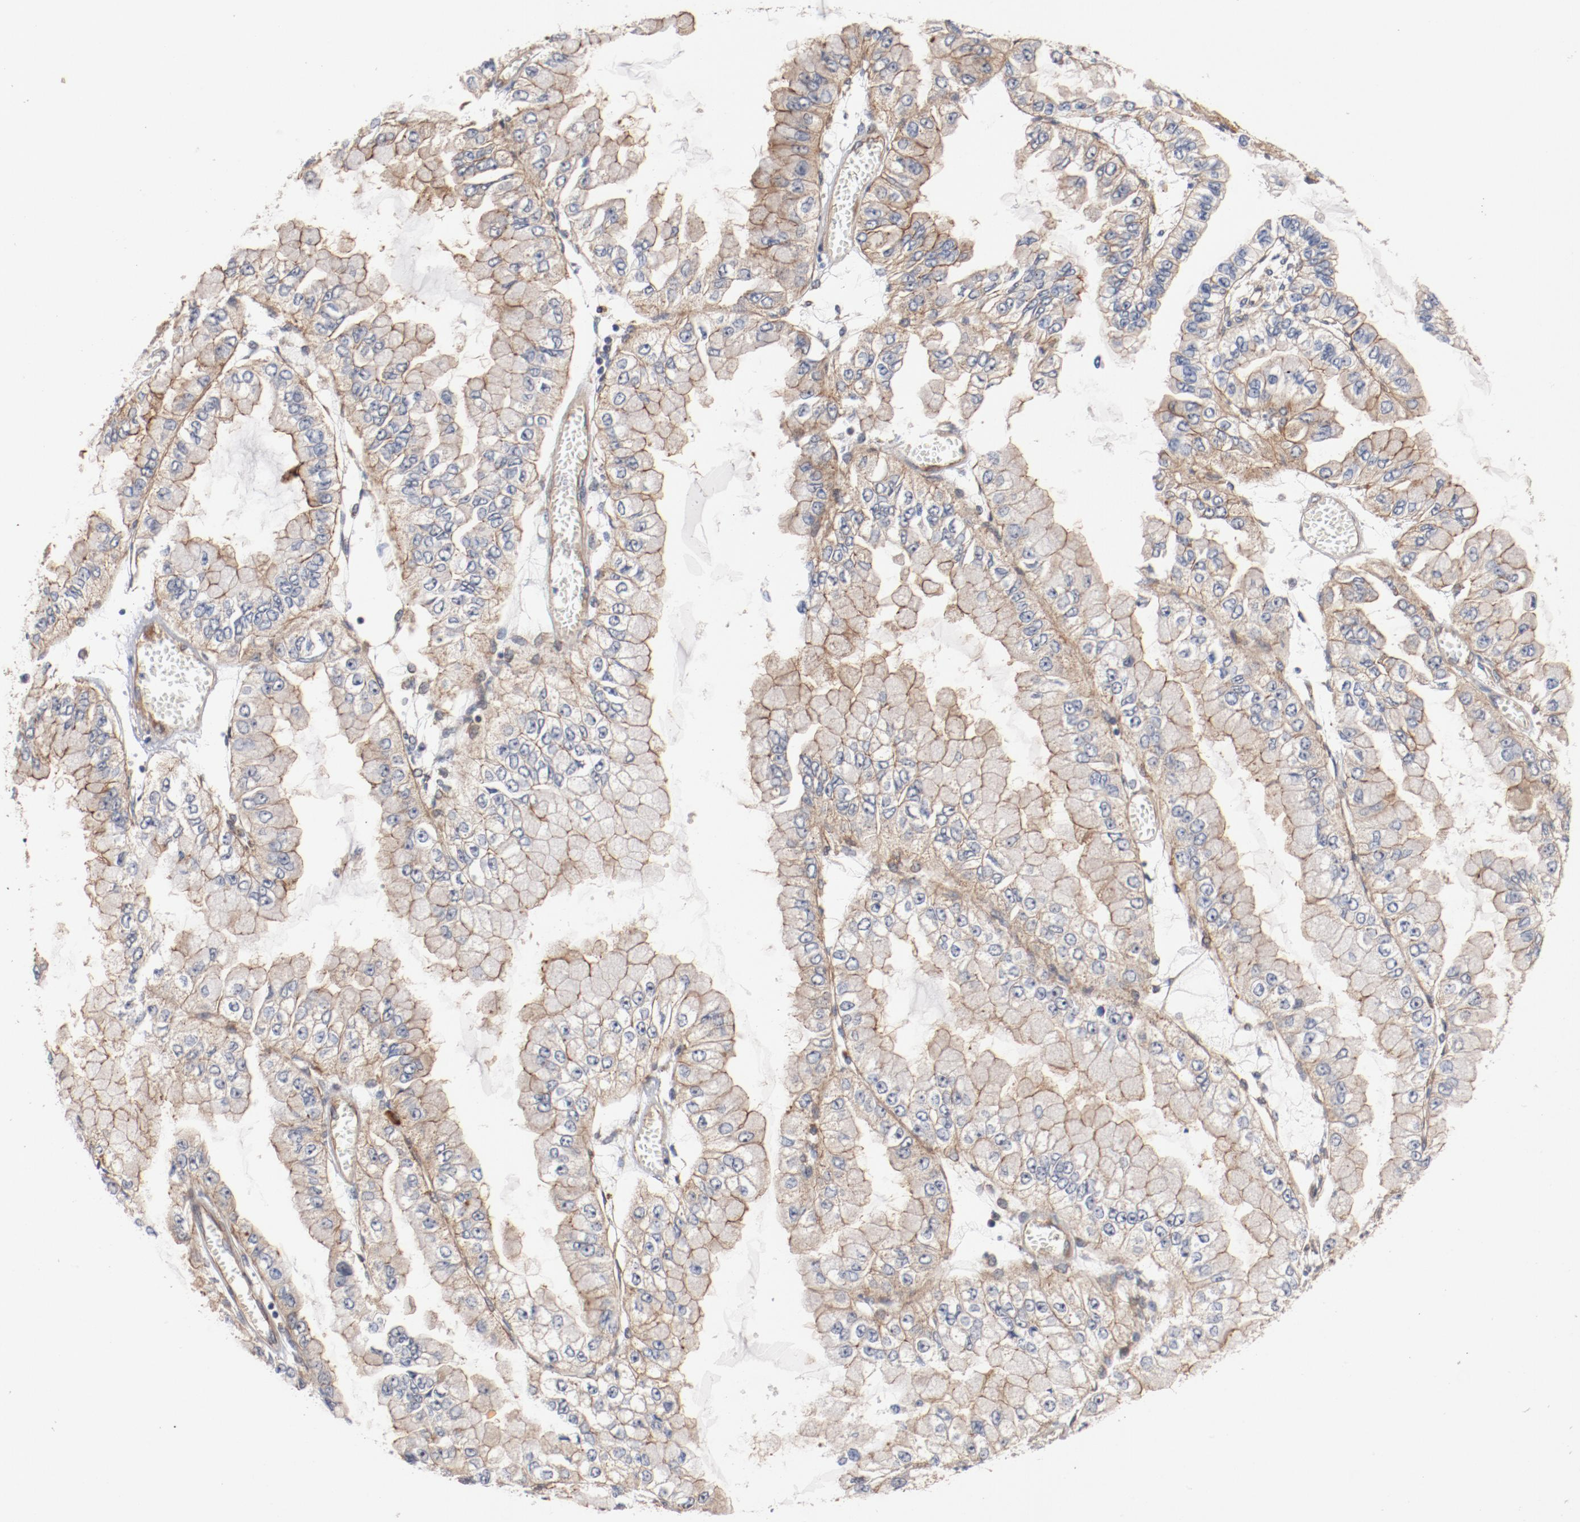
{"staining": {"intensity": "weak", "quantity": ">75%", "location": "cytoplasmic/membranous"}, "tissue": "liver cancer", "cell_type": "Tumor cells", "image_type": "cancer", "snomed": [{"axis": "morphology", "description": "Cholangiocarcinoma"}, {"axis": "topography", "description": "Liver"}], "caption": "Immunohistochemical staining of human liver cancer (cholangiocarcinoma) demonstrates low levels of weak cytoplasmic/membranous protein expression in approximately >75% of tumor cells. The protein is shown in brown color, while the nuclei are stained blue.", "gene": "PITPNM2", "patient": {"sex": "female", "age": 79}}